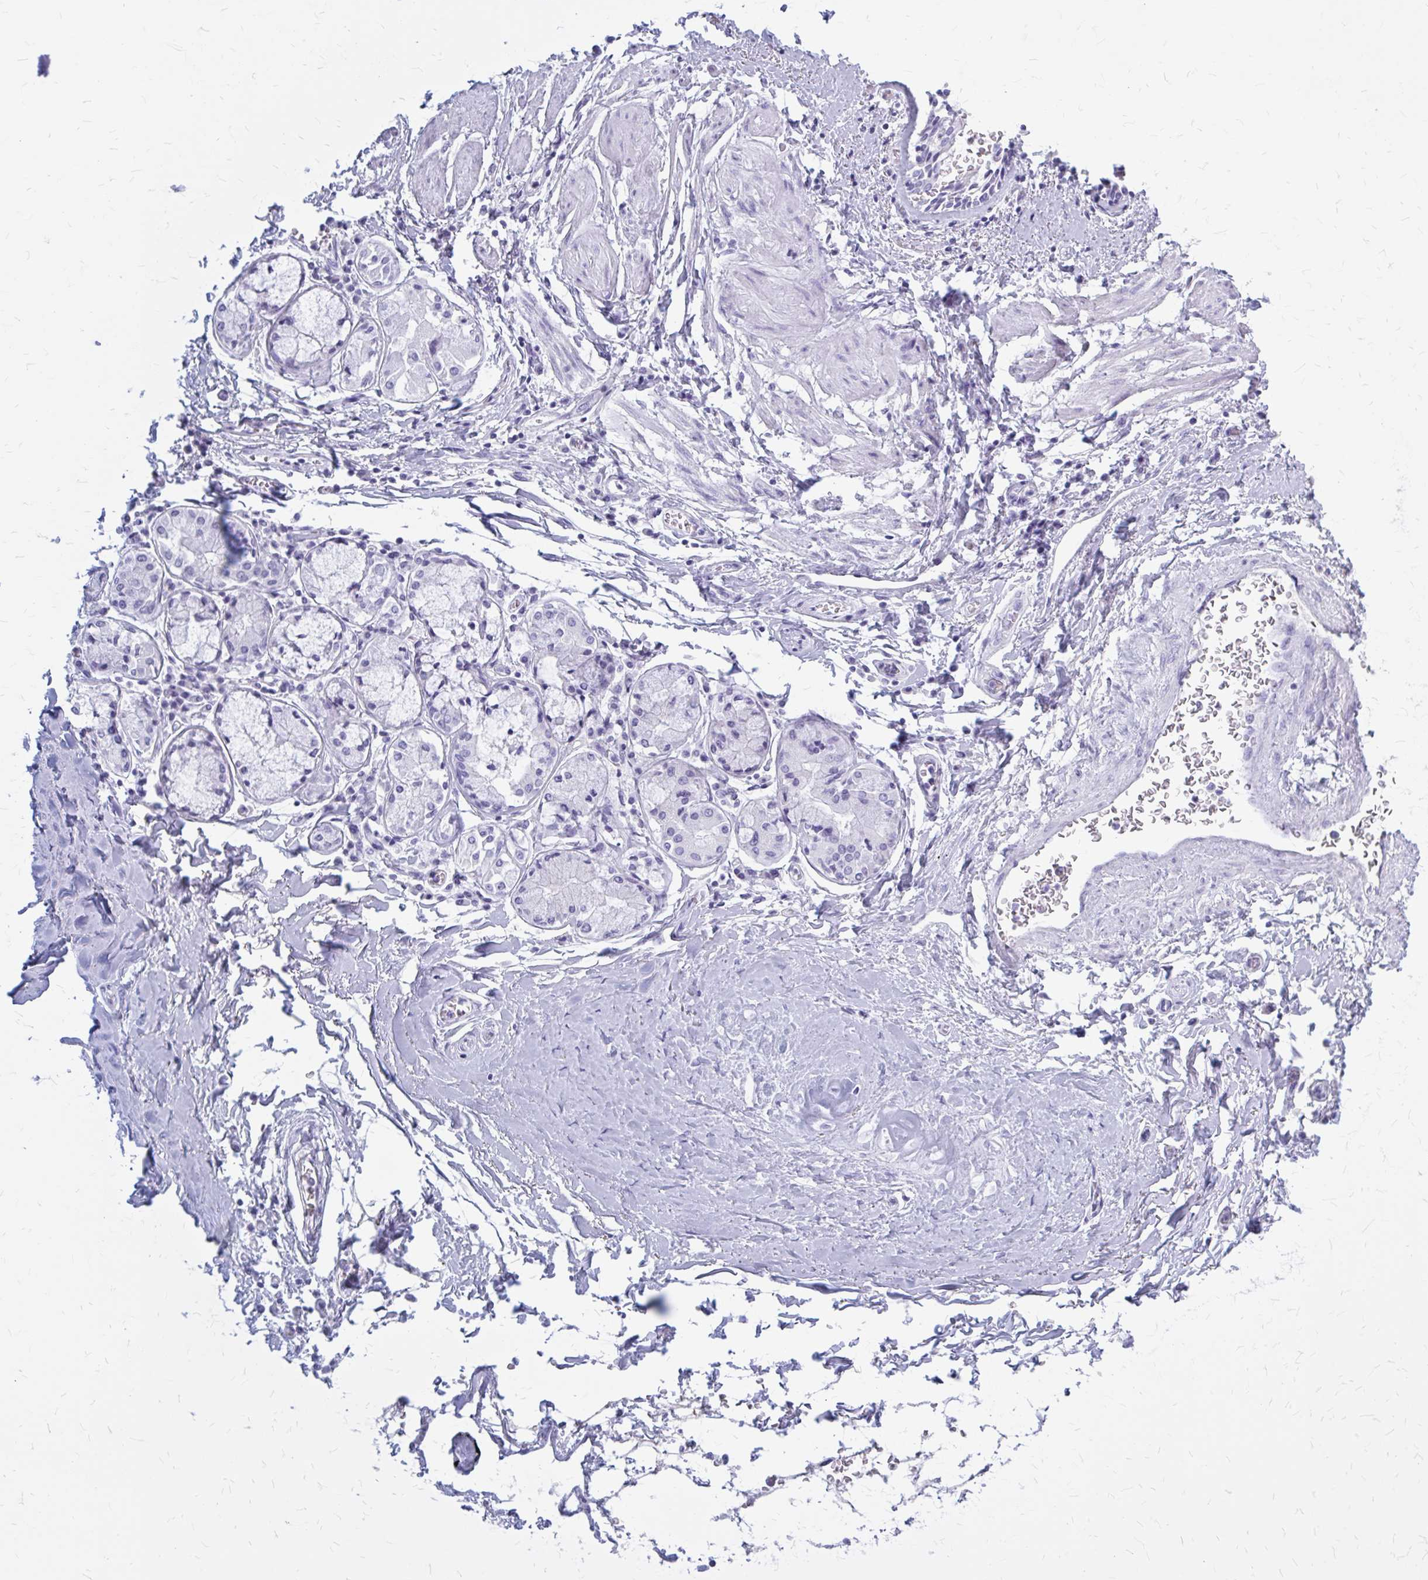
{"staining": {"intensity": "negative", "quantity": "none", "location": "none"}, "tissue": "soft tissue", "cell_type": "Chondrocytes", "image_type": "normal", "snomed": [{"axis": "morphology", "description": "Normal tissue, NOS"}, {"axis": "morphology", "description": "Degeneration, NOS"}, {"axis": "topography", "description": "Cartilage tissue"}, {"axis": "topography", "description": "Lung"}], "caption": "This is an immunohistochemistry micrograph of unremarkable soft tissue. There is no staining in chondrocytes.", "gene": "KLHDC7A", "patient": {"sex": "female", "age": 61}}